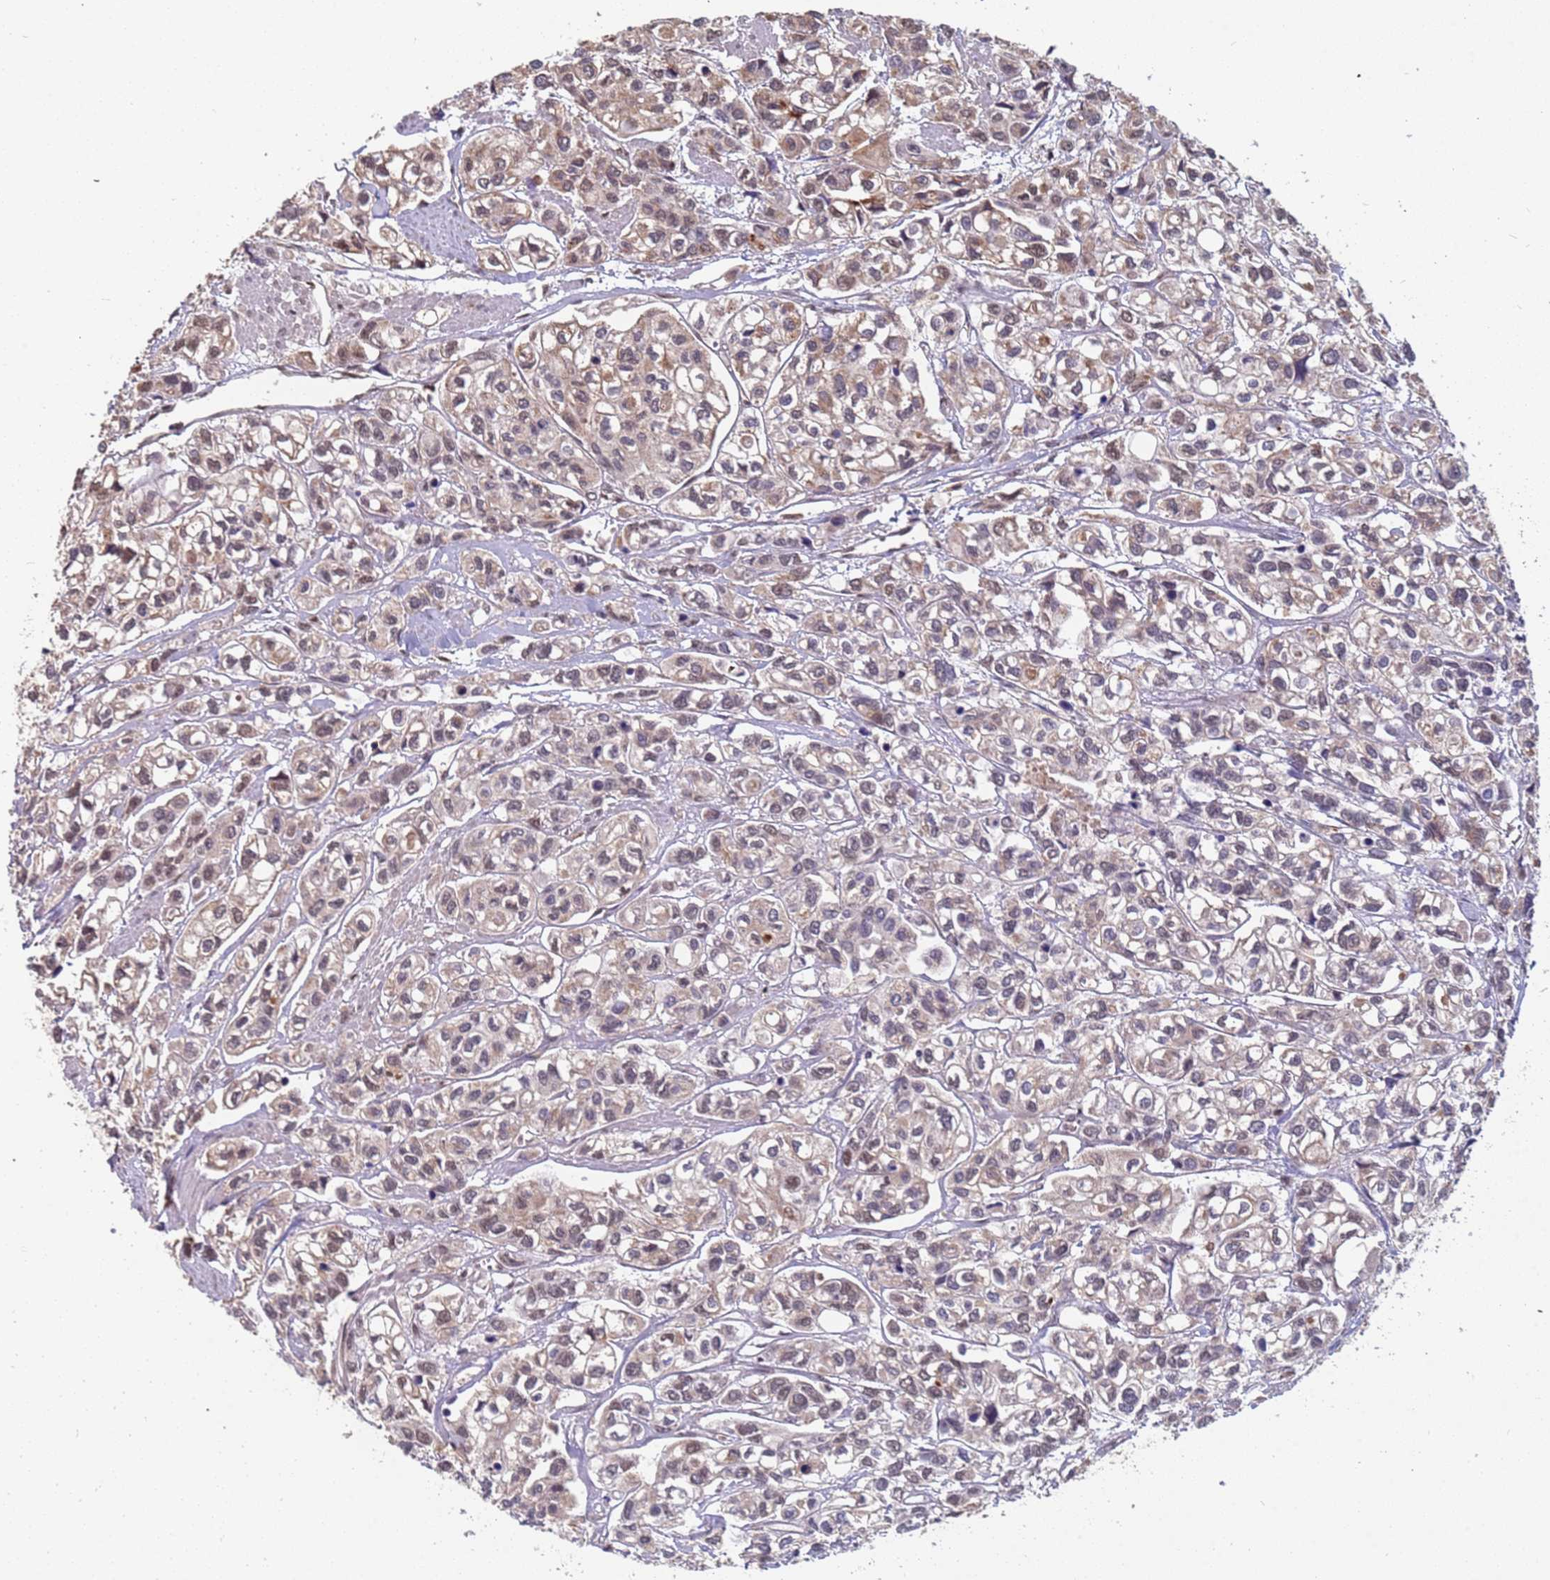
{"staining": {"intensity": "weak", "quantity": "25%-75%", "location": "cytoplasmic/membranous"}, "tissue": "urothelial cancer", "cell_type": "Tumor cells", "image_type": "cancer", "snomed": [{"axis": "morphology", "description": "Urothelial carcinoma, High grade"}, {"axis": "topography", "description": "Urinary bladder"}], "caption": "Immunohistochemistry (IHC) image of neoplastic tissue: human urothelial carcinoma (high-grade) stained using IHC demonstrates low levels of weak protein expression localized specifically in the cytoplasmic/membranous of tumor cells, appearing as a cytoplasmic/membranous brown color.", "gene": "DENND2B", "patient": {"sex": "male", "age": 67}}